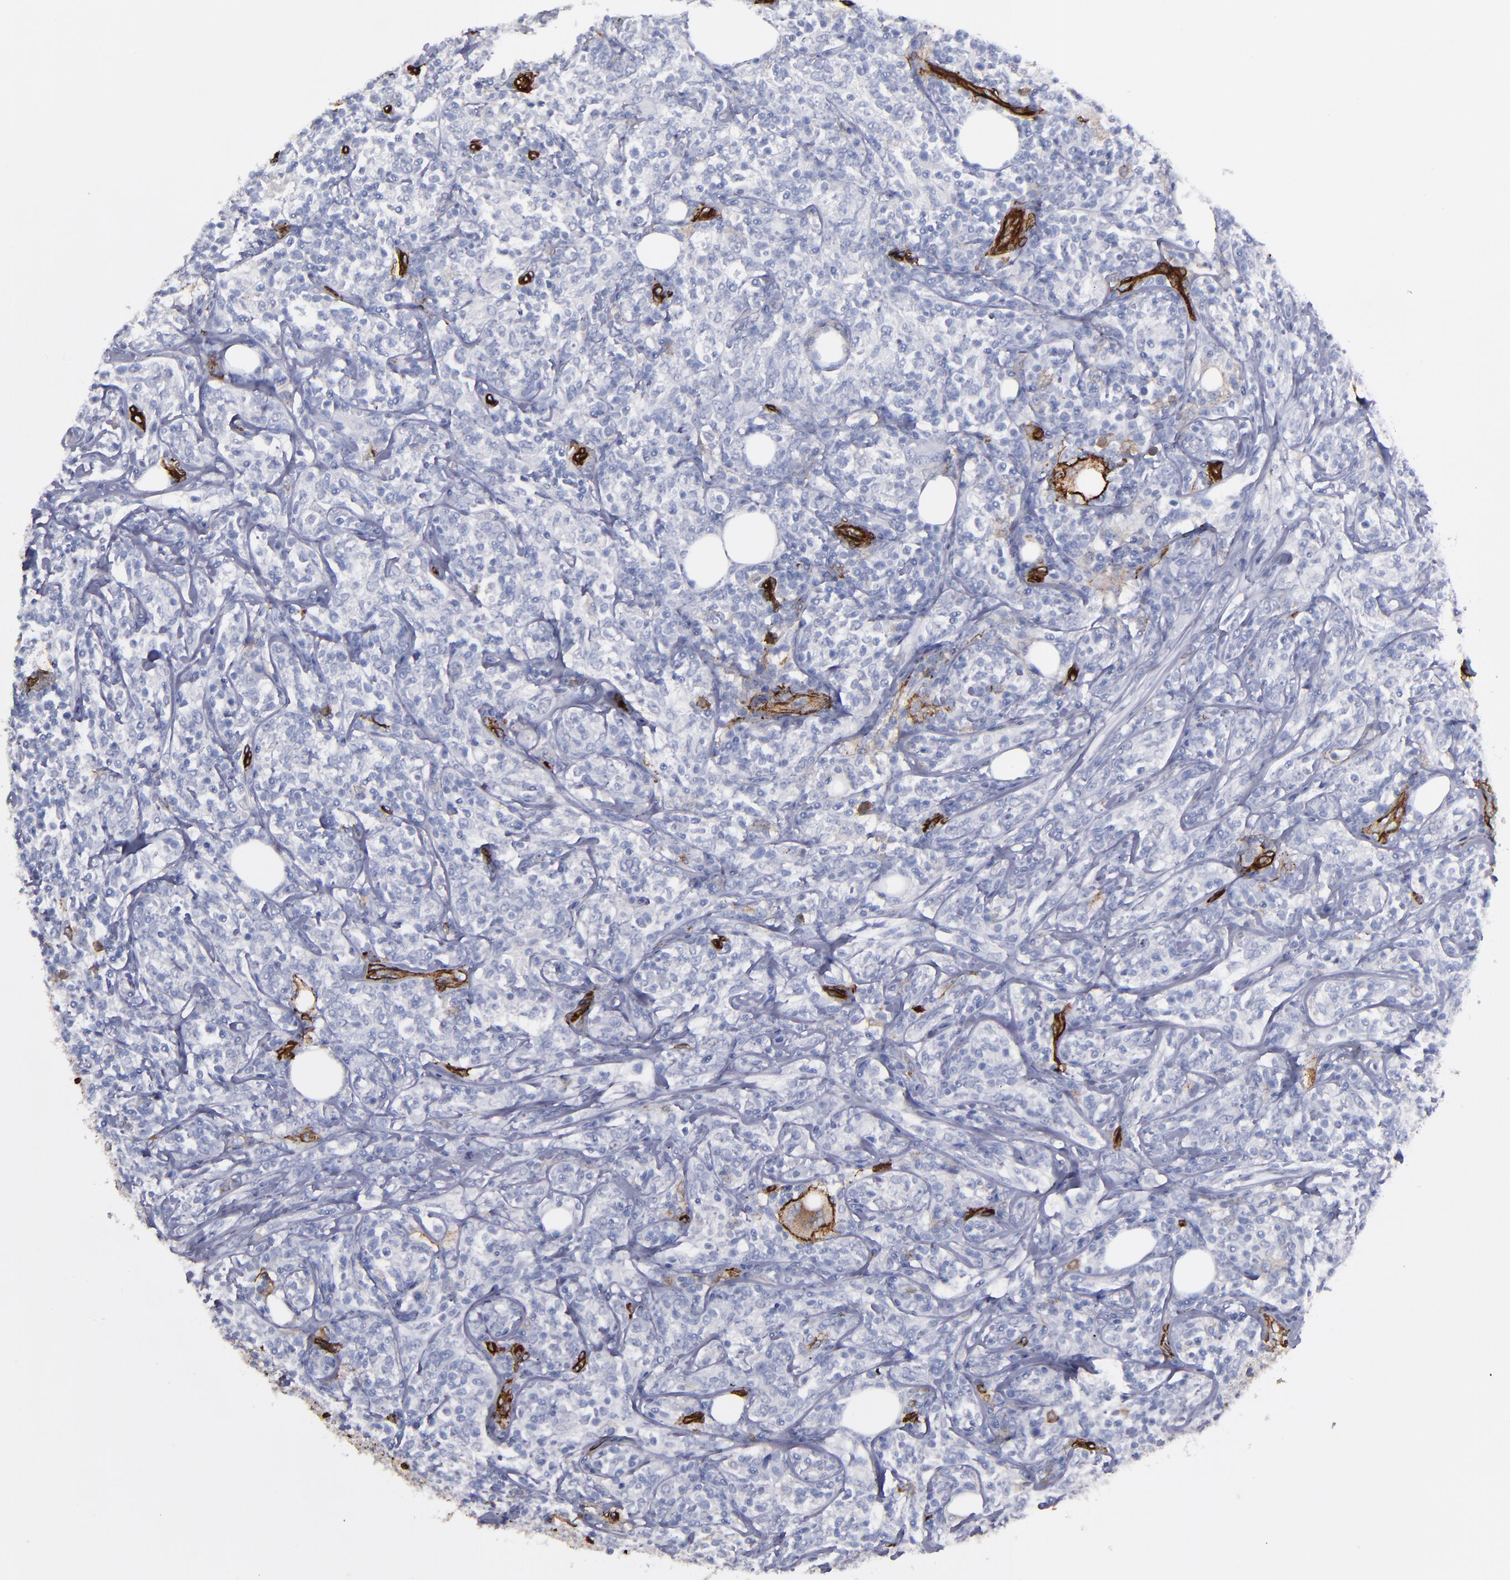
{"staining": {"intensity": "negative", "quantity": "none", "location": "none"}, "tissue": "lymphoma", "cell_type": "Tumor cells", "image_type": "cancer", "snomed": [{"axis": "morphology", "description": "Malignant lymphoma, non-Hodgkin's type, High grade"}, {"axis": "topography", "description": "Lymph node"}], "caption": "This is an immunohistochemistry (IHC) image of human malignant lymphoma, non-Hodgkin's type (high-grade). There is no staining in tumor cells.", "gene": "CD36", "patient": {"sex": "female", "age": 84}}